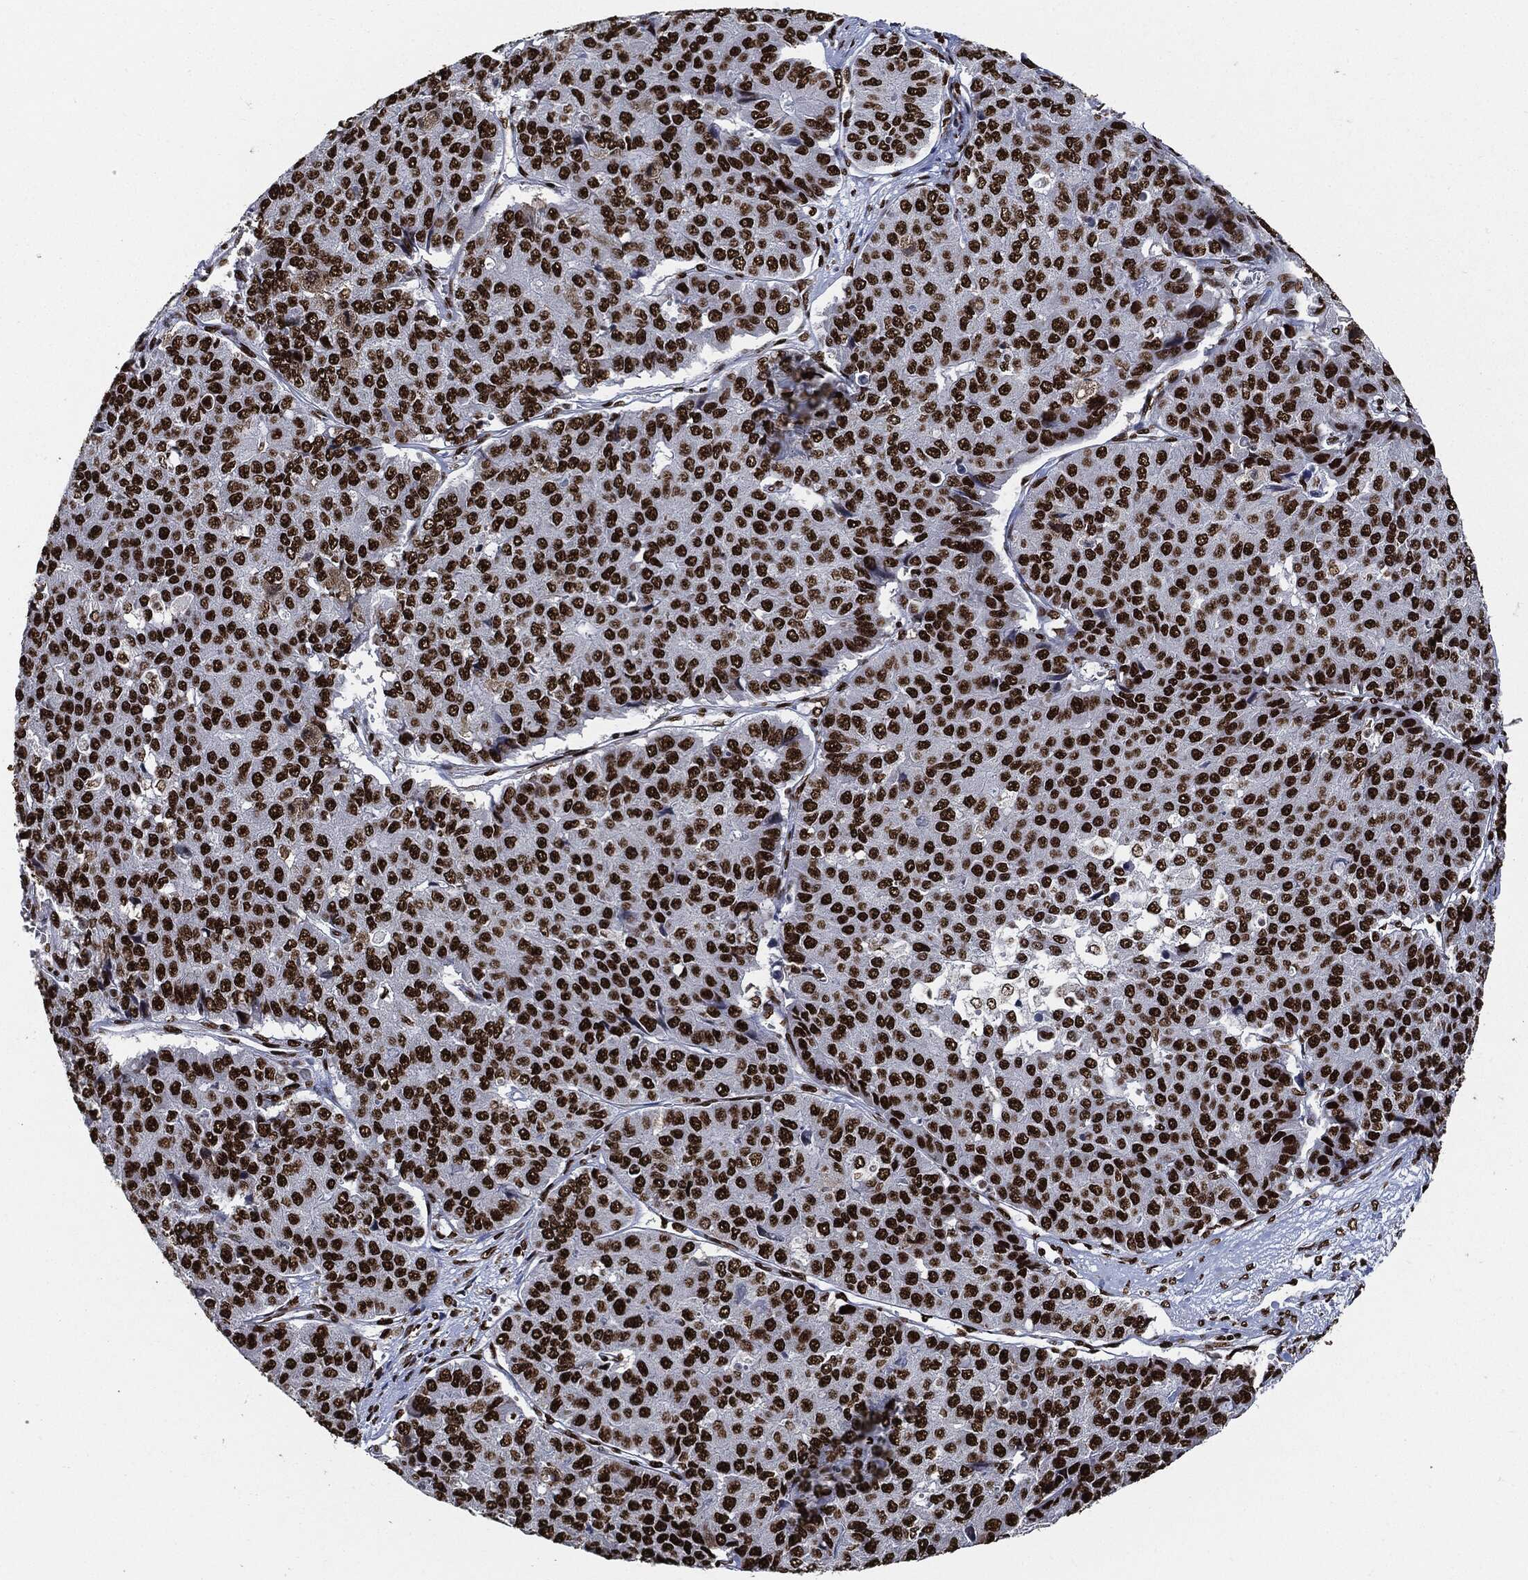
{"staining": {"intensity": "strong", "quantity": ">75%", "location": "nuclear"}, "tissue": "pancreatic cancer", "cell_type": "Tumor cells", "image_type": "cancer", "snomed": [{"axis": "morphology", "description": "Normal tissue, NOS"}, {"axis": "morphology", "description": "Adenocarcinoma, NOS"}, {"axis": "topography", "description": "Pancreas"}, {"axis": "topography", "description": "Duodenum"}], "caption": "This histopathology image exhibits pancreatic adenocarcinoma stained with IHC to label a protein in brown. The nuclear of tumor cells show strong positivity for the protein. Nuclei are counter-stained blue.", "gene": "RECQL", "patient": {"sex": "male", "age": 50}}